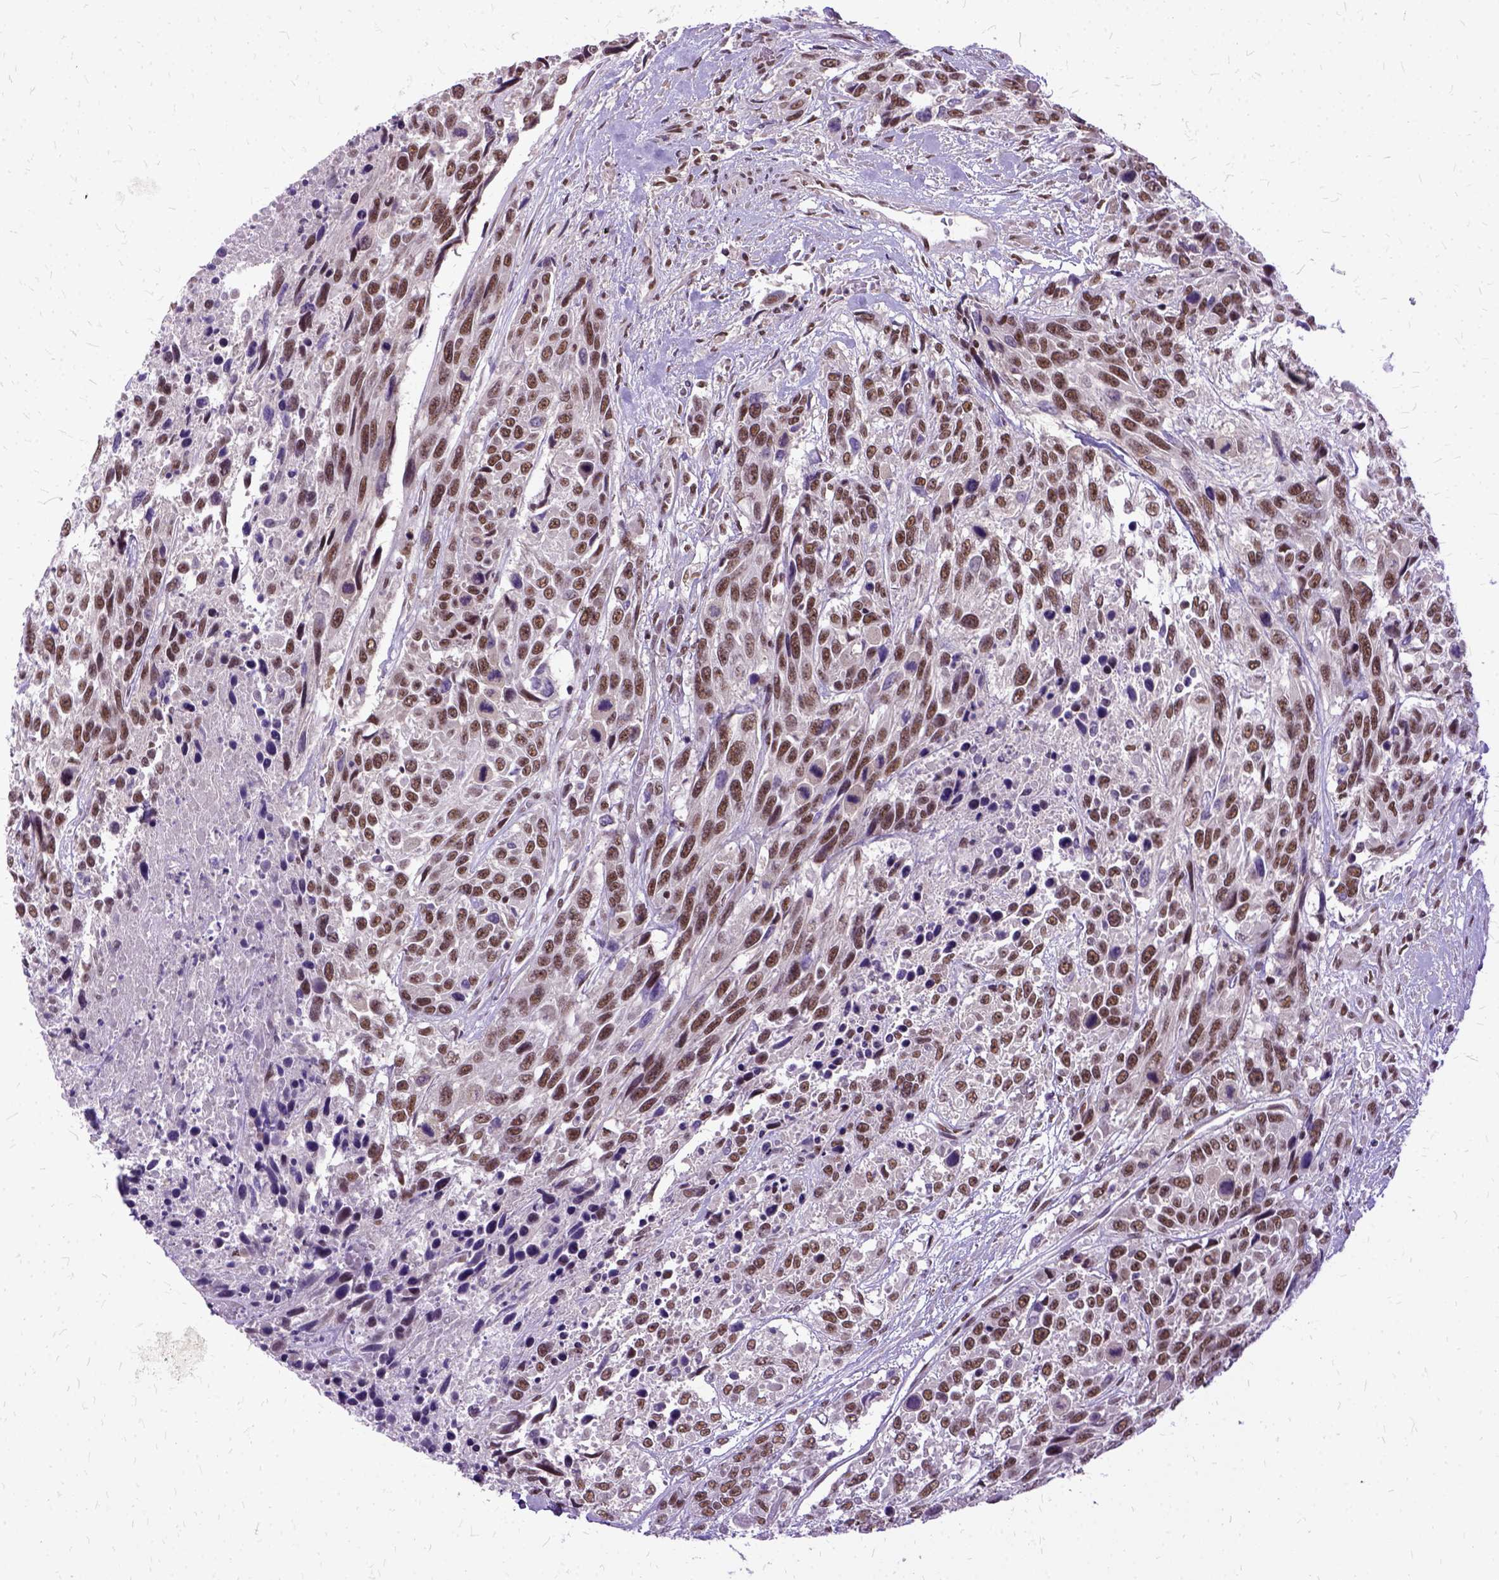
{"staining": {"intensity": "moderate", "quantity": ">75%", "location": "nuclear"}, "tissue": "urothelial cancer", "cell_type": "Tumor cells", "image_type": "cancer", "snomed": [{"axis": "morphology", "description": "Urothelial carcinoma, High grade"}, {"axis": "topography", "description": "Urinary bladder"}], "caption": "Tumor cells display medium levels of moderate nuclear staining in about >75% of cells in human urothelial cancer.", "gene": "SETD1A", "patient": {"sex": "female", "age": 70}}